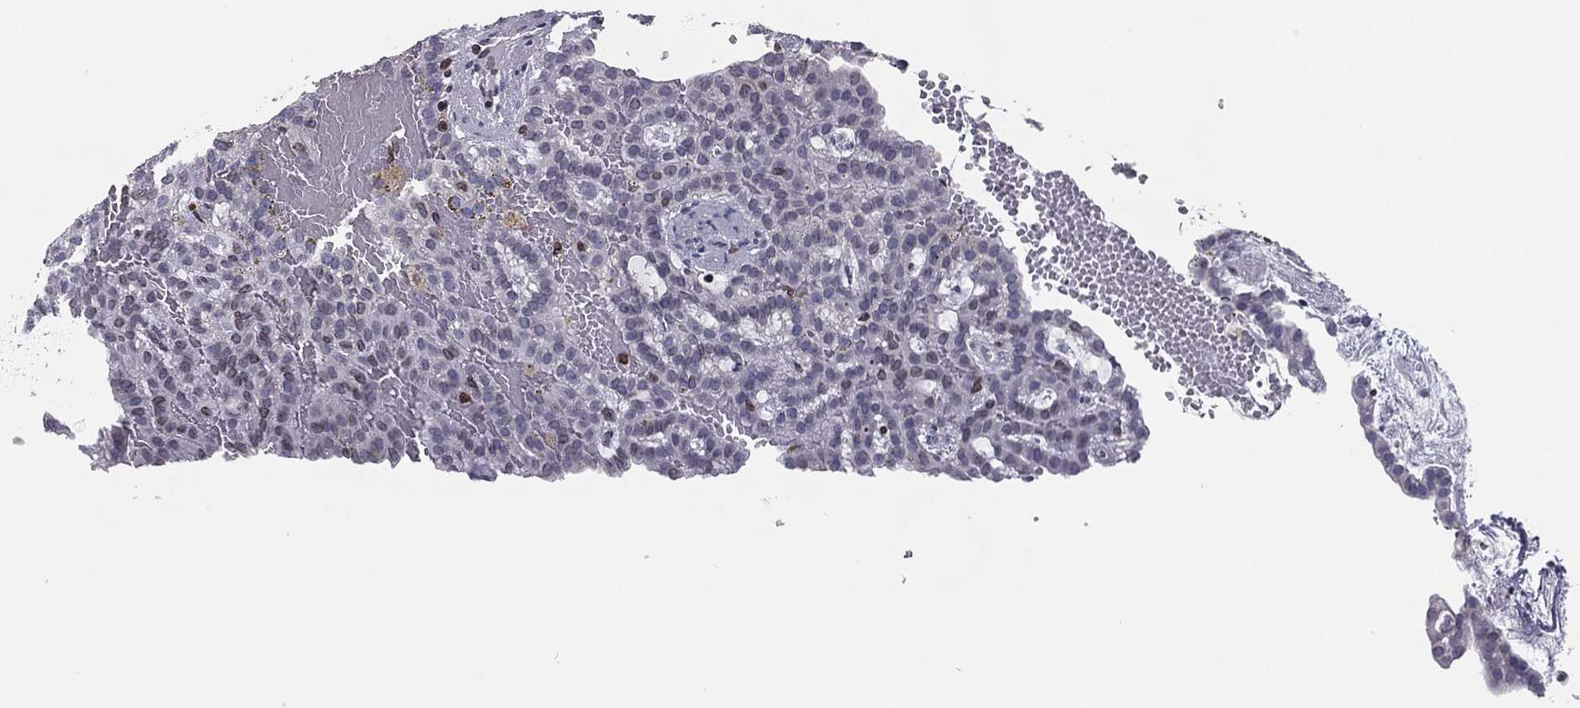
{"staining": {"intensity": "weak", "quantity": "<25%", "location": "cytoplasmic/membranous,nuclear"}, "tissue": "renal cancer", "cell_type": "Tumor cells", "image_type": "cancer", "snomed": [{"axis": "morphology", "description": "Adenocarcinoma, NOS"}, {"axis": "topography", "description": "Kidney"}], "caption": "This histopathology image is of adenocarcinoma (renal) stained with immunohistochemistry (IHC) to label a protein in brown with the nuclei are counter-stained blue. There is no staining in tumor cells.", "gene": "ESPL1", "patient": {"sex": "male", "age": 63}}